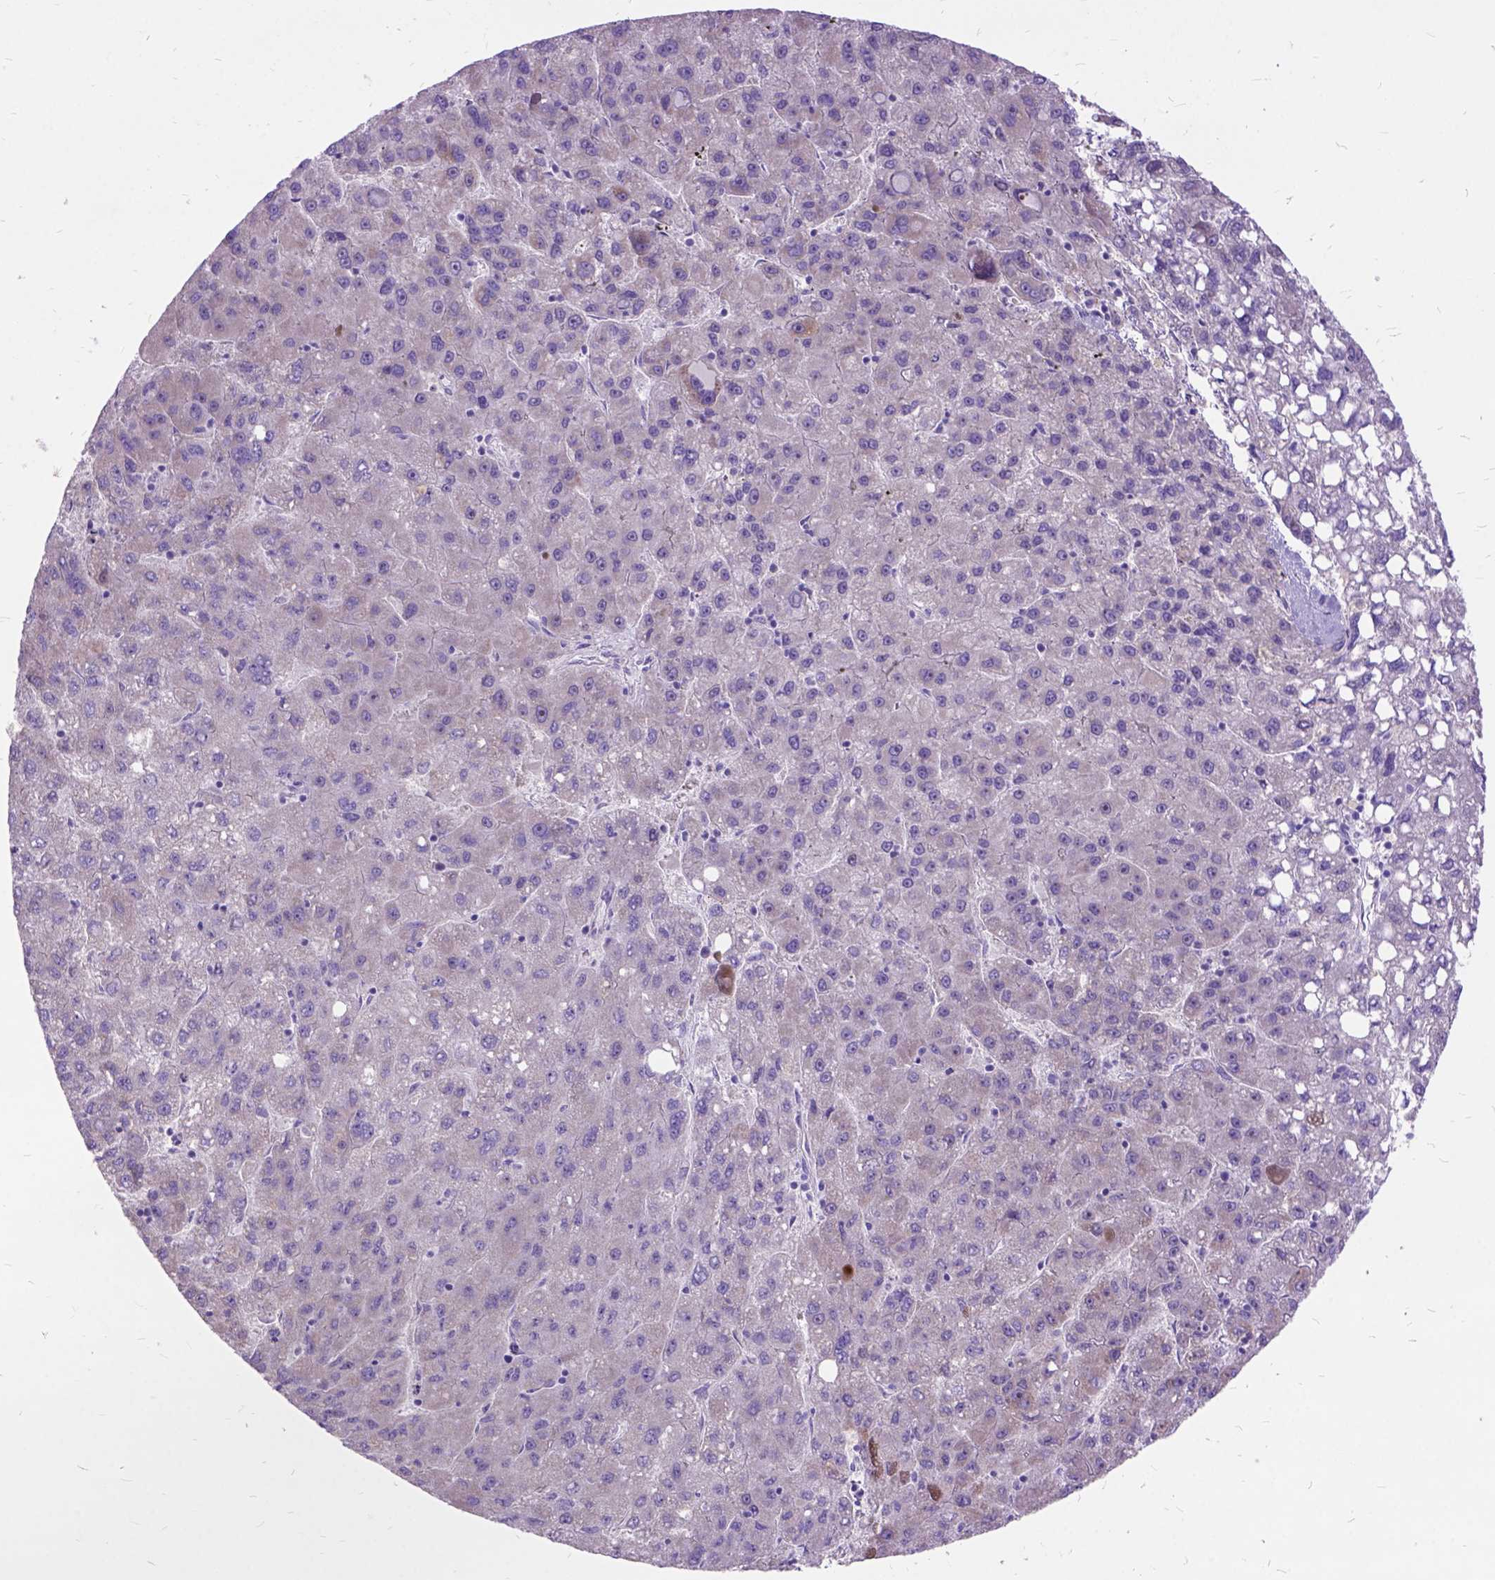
{"staining": {"intensity": "negative", "quantity": "none", "location": "none"}, "tissue": "liver cancer", "cell_type": "Tumor cells", "image_type": "cancer", "snomed": [{"axis": "morphology", "description": "Carcinoma, Hepatocellular, NOS"}, {"axis": "topography", "description": "Liver"}], "caption": "This is an immunohistochemistry (IHC) image of human liver cancer. There is no positivity in tumor cells.", "gene": "CTAG2", "patient": {"sex": "female", "age": 82}}